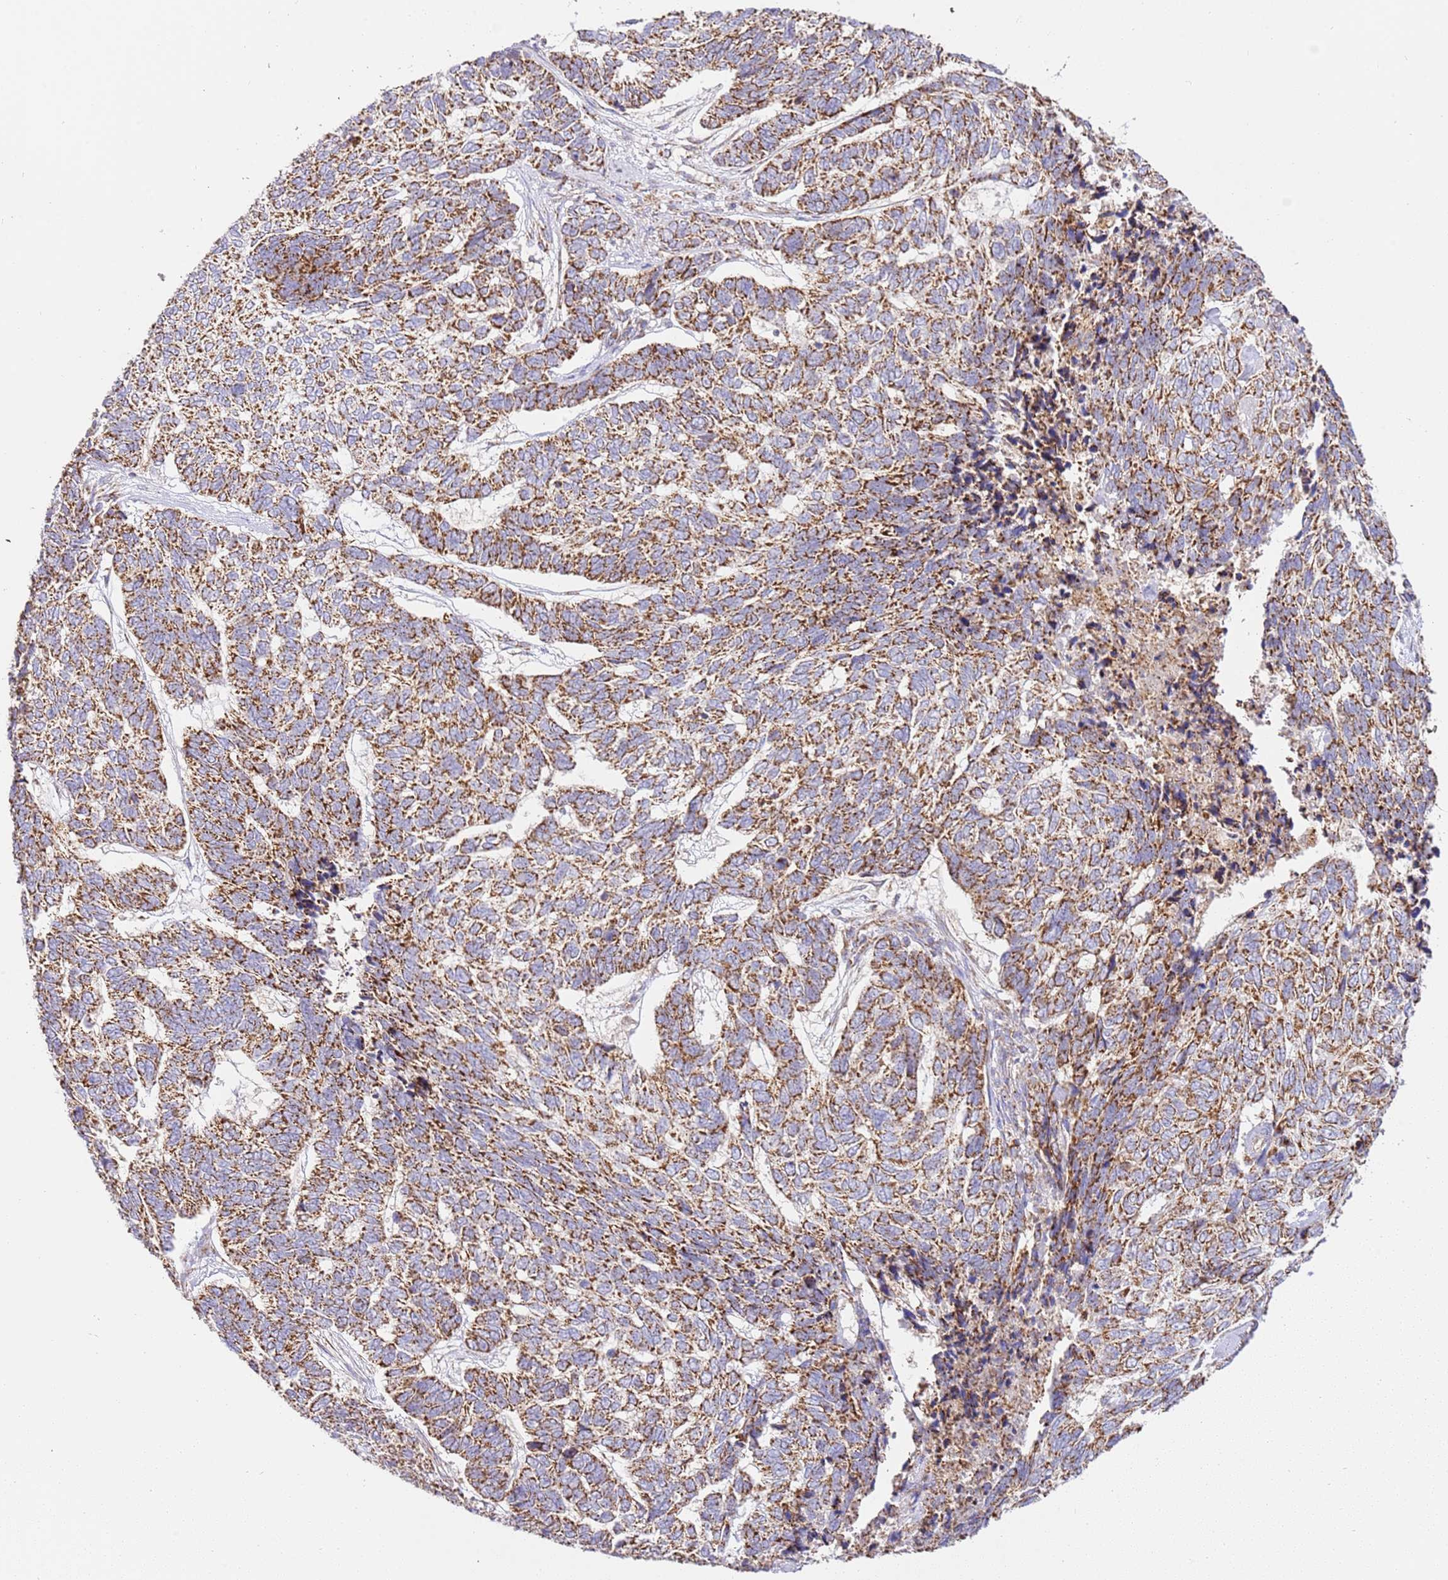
{"staining": {"intensity": "strong", "quantity": ">75%", "location": "cytoplasmic/membranous"}, "tissue": "skin cancer", "cell_type": "Tumor cells", "image_type": "cancer", "snomed": [{"axis": "morphology", "description": "Basal cell carcinoma"}, {"axis": "topography", "description": "Skin"}], "caption": "Immunohistochemistry of skin cancer demonstrates high levels of strong cytoplasmic/membranous expression in approximately >75% of tumor cells.", "gene": "ZBTB39", "patient": {"sex": "female", "age": 65}}